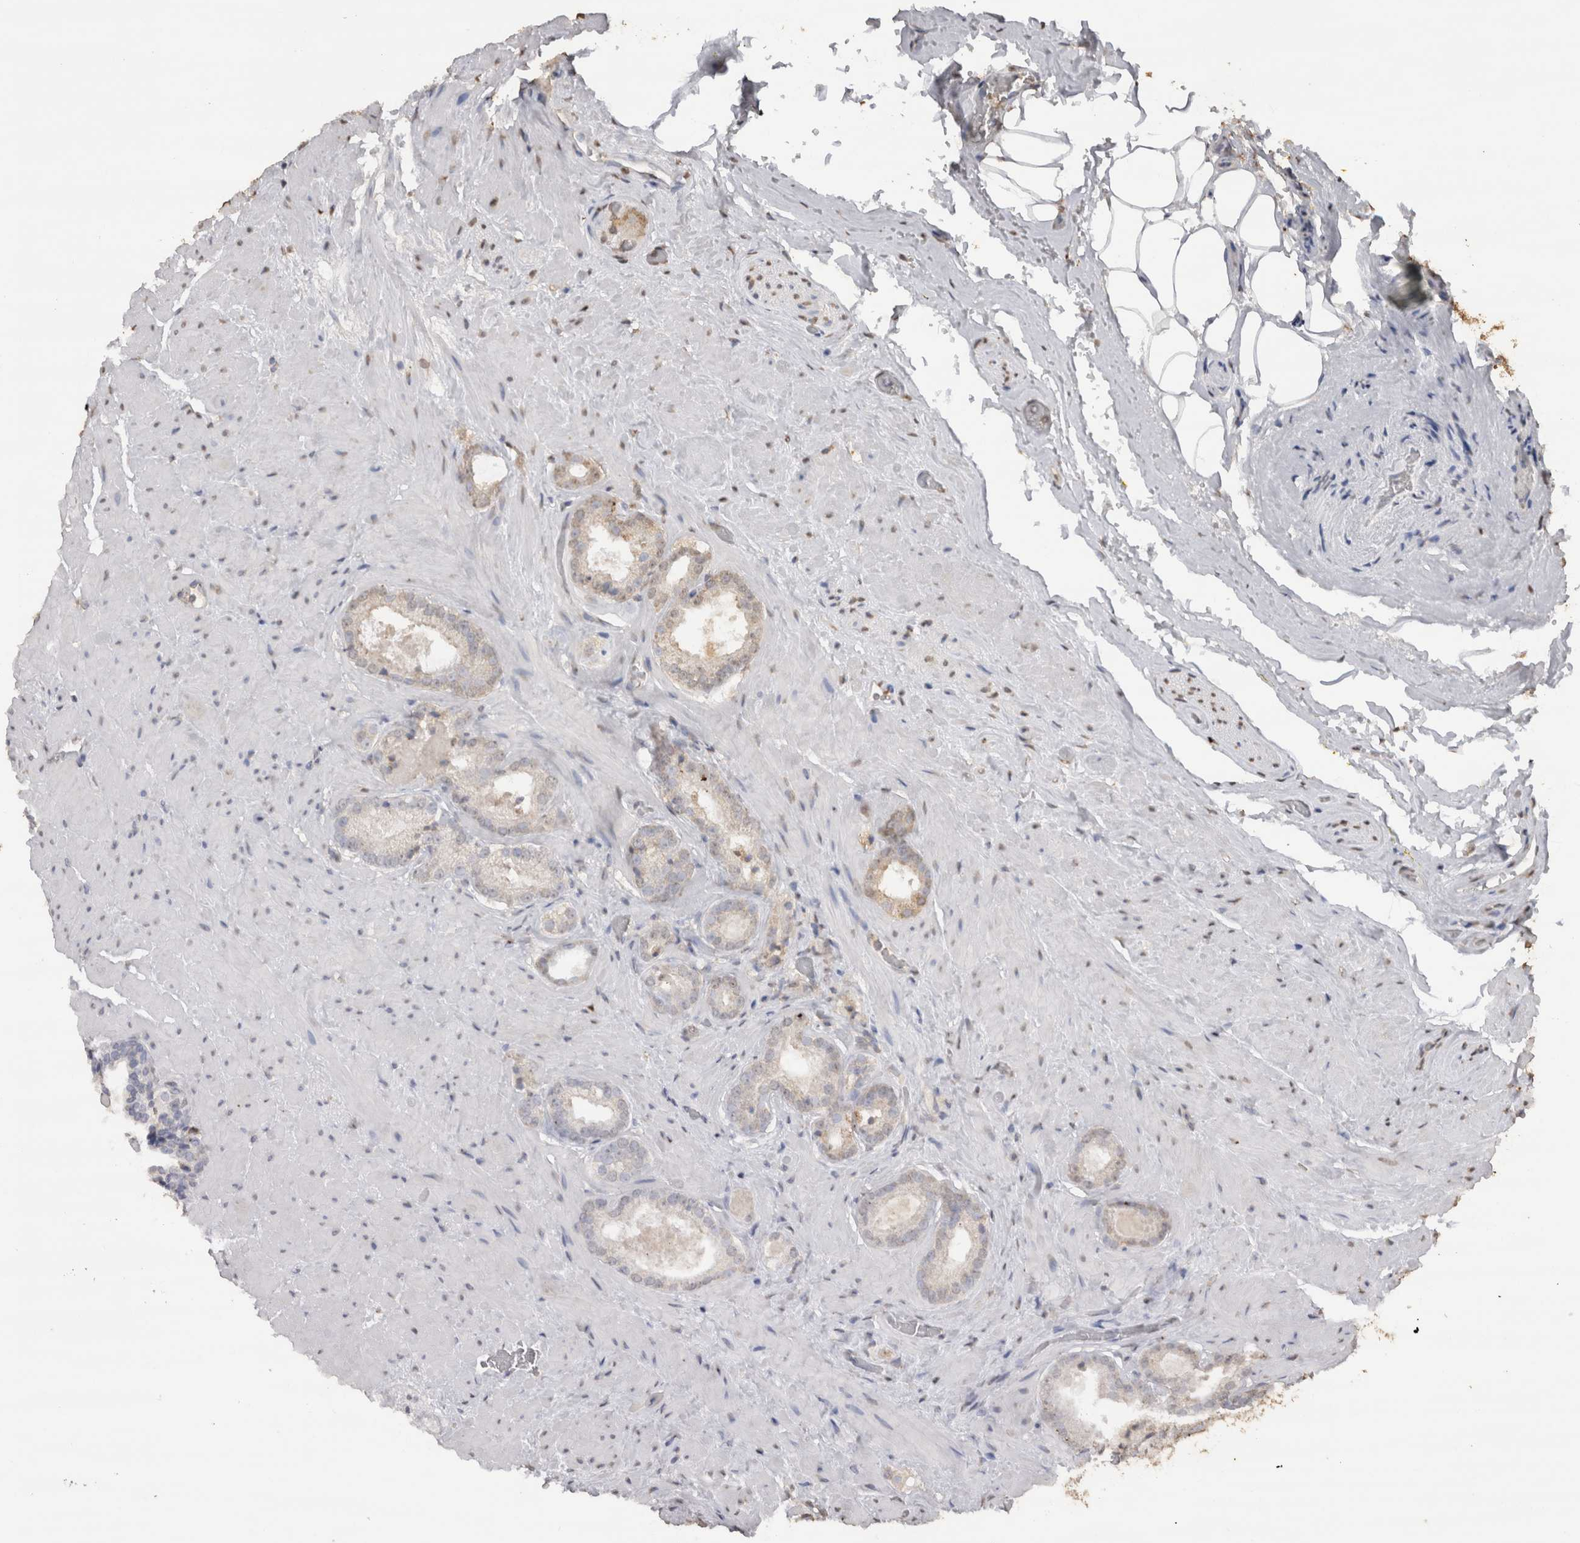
{"staining": {"intensity": "weak", "quantity": "<25%", "location": "cytoplasmic/membranous"}, "tissue": "prostate cancer", "cell_type": "Tumor cells", "image_type": "cancer", "snomed": [{"axis": "morphology", "description": "Adenocarcinoma, High grade"}, {"axis": "topography", "description": "Prostate"}], "caption": "Immunohistochemical staining of prostate cancer (adenocarcinoma (high-grade)) exhibits no significant positivity in tumor cells. (Immunohistochemistry, brightfield microscopy, high magnification).", "gene": "CRELD2", "patient": {"sex": "male", "age": 64}}